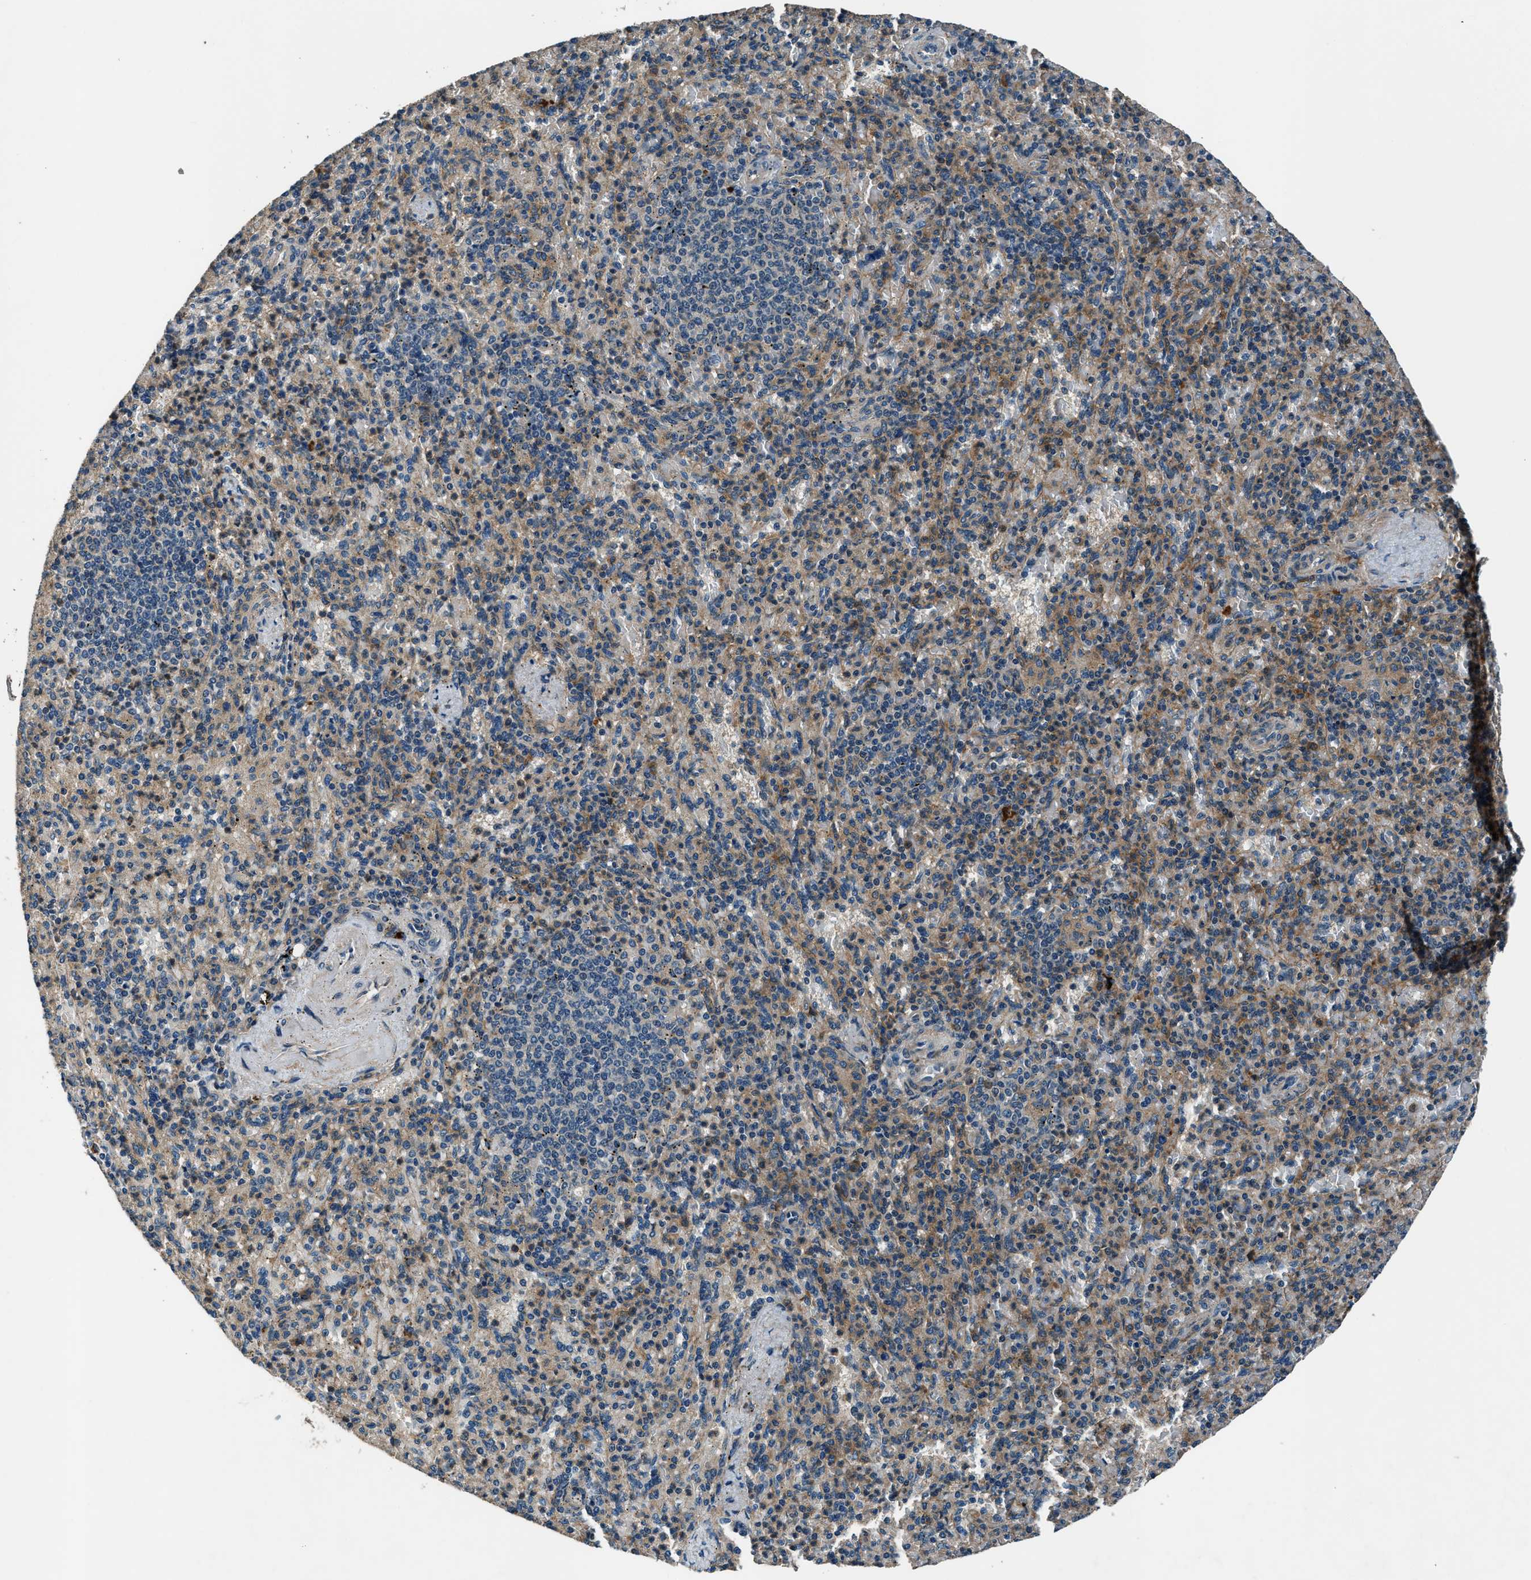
{"staining": {"intensity": "moderate", "quantity": "25%-75%", "location": "cytoplasmic/membranous"}, "tissue": "spleen", "cell_type": "Cells in red pulp", "image_type": "normal", "snomed": [{"axis": "morphology", "description": "Normal tissue, NOS"}, {"axis": "topography", "description": "Spleen"}], "caption": "Protein staining exhibits moderate cytoplasmic/membranous expression in about 25%-75% of cells in red pulp in normal spleen.", "gene": "ARHGEF11", "patient": {"sex": "female", "age": 74}}